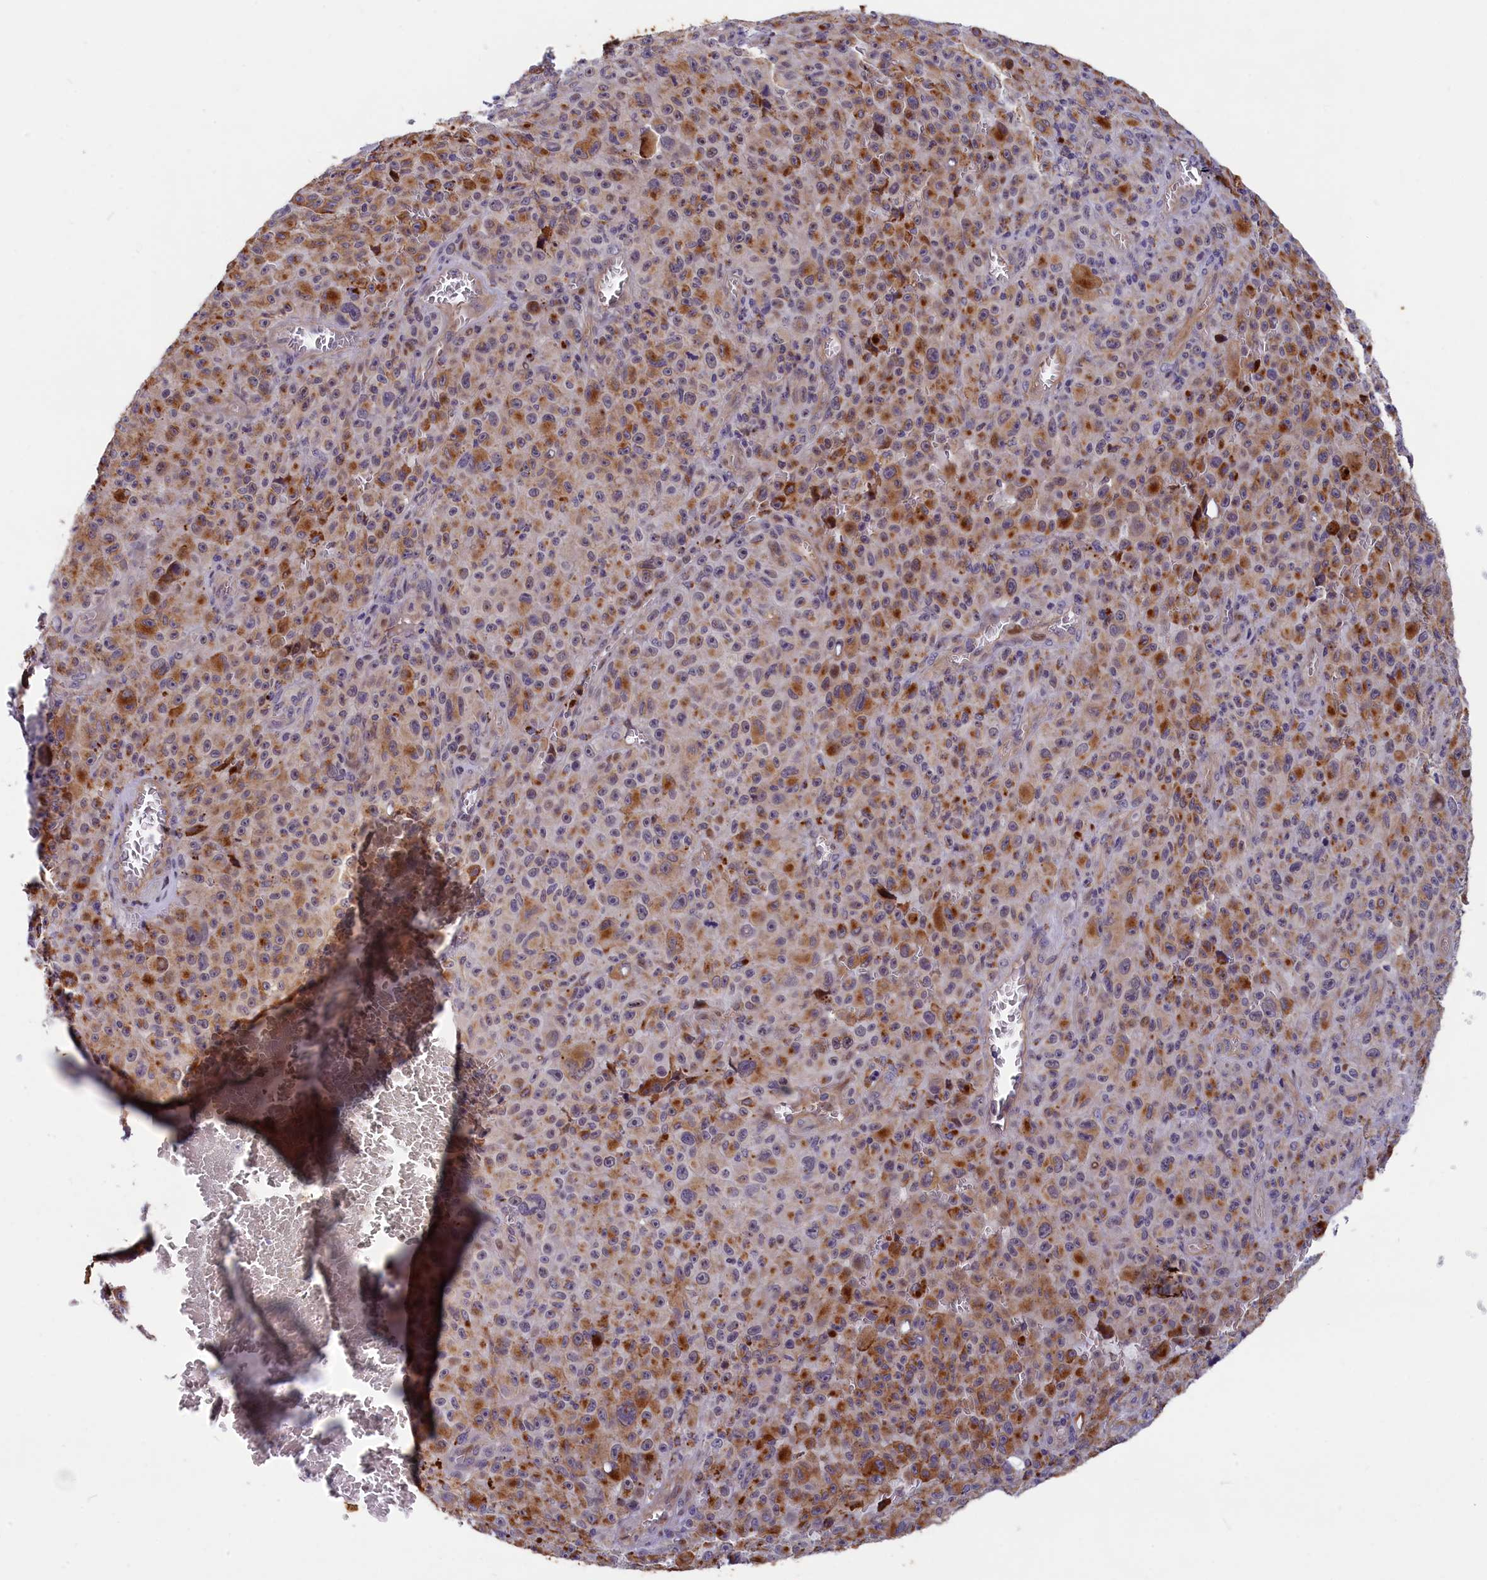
{"staining": {"intensity": "moderate", "quantity": ">75%", "location": "cytoplasmic/membranous"}, "tissue": "melanoma", "cell_type": "Tumor cells", "image_type": "cancer", "snomed": [{"axis": "morphology", "description": "Malignant melanoma, NOS"}, {"axis": "topography", "description": "Skin"}], "caption": "Tumor cells exhibit moderate cytoplasmic/membranous staining in approximately >75% of cells in malignant melanoma.", "gene": "ANKRD34B", "patient": {"sex": "female", "age": 82}}